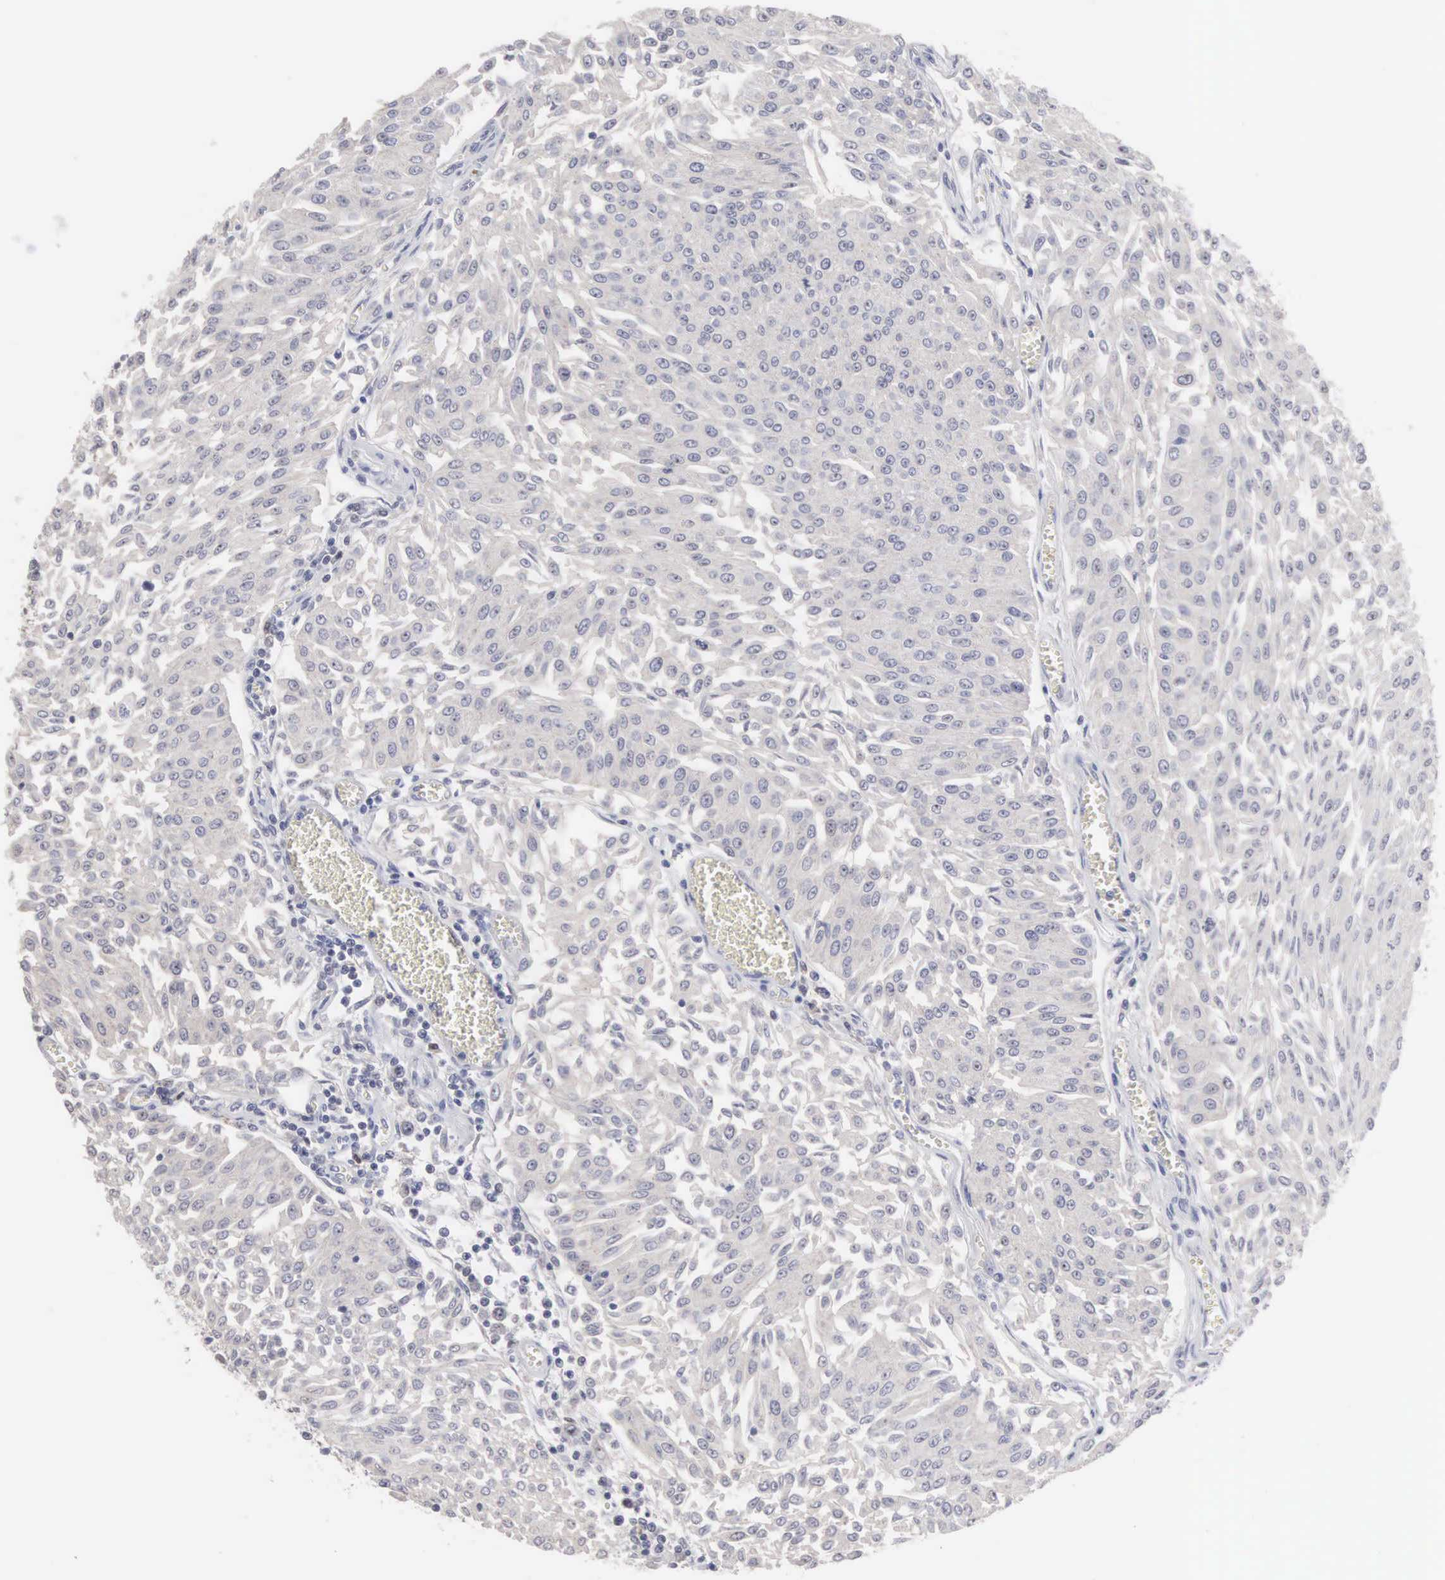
{"staining": {"intensity": "negative", "quantity": "none", "location": "none"}, "tissue": "urothelial cancer", "cell_type": "Tumor cells", "image_type": "cancer", "snomed": [{"axis": "morphology", "description": "Urothelial carcinoma, Low grade"}, {"axis": "topography", "description": "Urinary bladder"}], "caption": "This image is of low-grade urothelial carcinoma stained with IHC to label a protein in brown with the nuclei are counter-stained blue. There is no positivity in tumor cells. (DAB (3,3'-diaminobenzidine) immunohistochemistry (IHC), high magnification).", "gene": "ACOT4", "patient": {"sex": "male", "age": 86}}